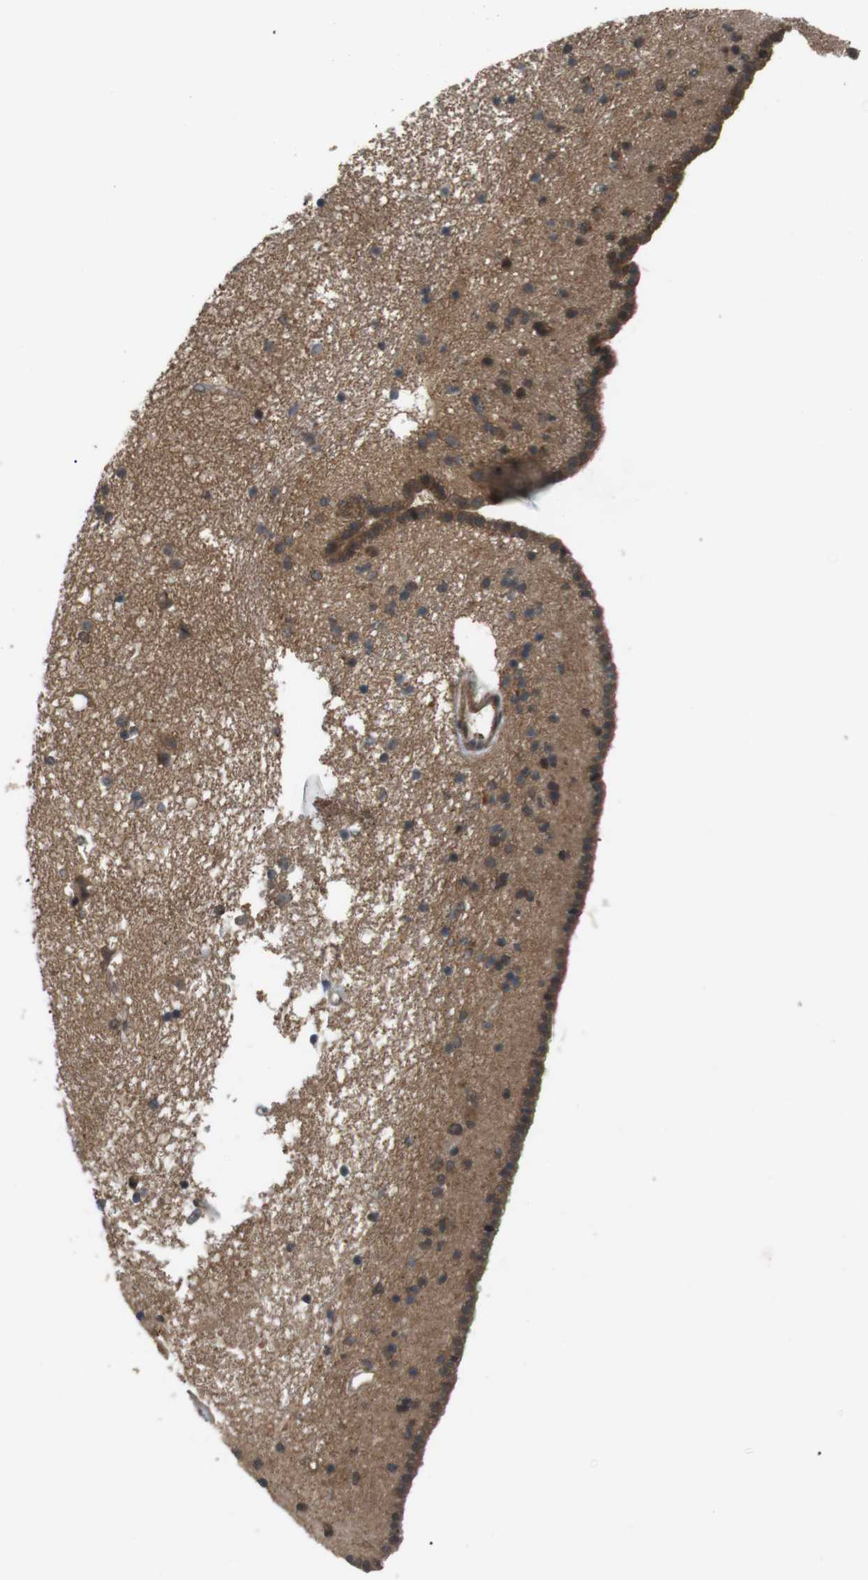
{"staining": {"intensity": "moderate", "quantity": "25%-75%", "location": "cytoplasmic/membranous"}, "tissue": "caudate", "cell_type": "Glial cells", "image_type": "normal", "snomed": [{"axis": "morphology", "description": "Normal tissue, NOS"}, {"axis": "topography", "description": "Lateral ventricle wall"}], "caption": "Human caudate stained with a protein marker shows moderate staining in glial cells.", "gene": "NFKBIE", "patient": {"sex": "male", "age": 45}}